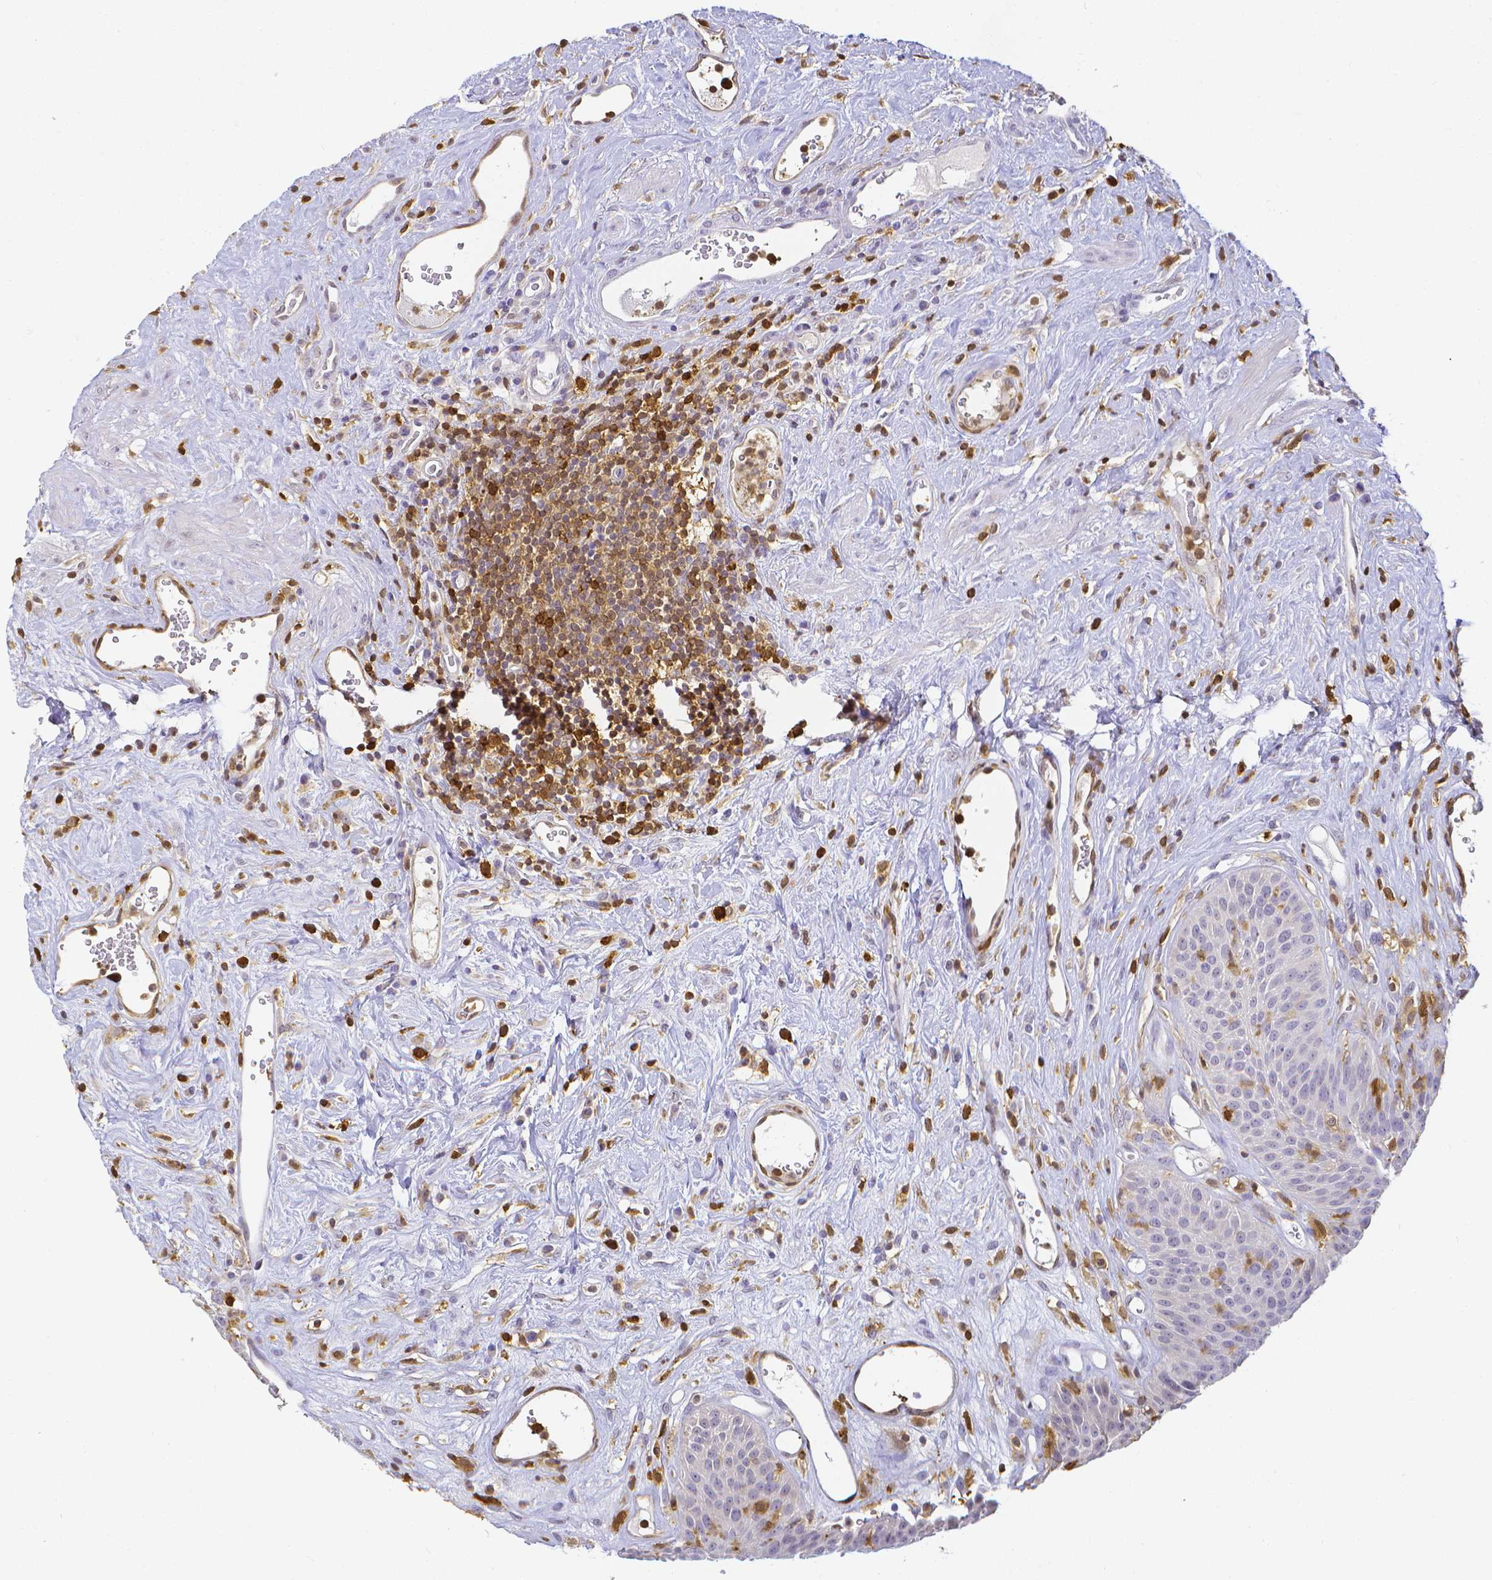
{"staining": {"intensity": "negative", "quantity": "none", "location": "none"}, "tissue": "urinary bladder", "cell_type": "Urothelial cells", "image_type": "normal", "snomed": [{"axis": "morphology", "description": "Normal tissue, NOS"}, {"axis": "topography", "description": "Urinary bladder"}], "caption": "Immunohistochemistry (IHC) of unremarkable urinary bladder exhibits no staining in urothelial cells.", "gene": "COTL1", "patient": {"sex": "female", "age": 56}}